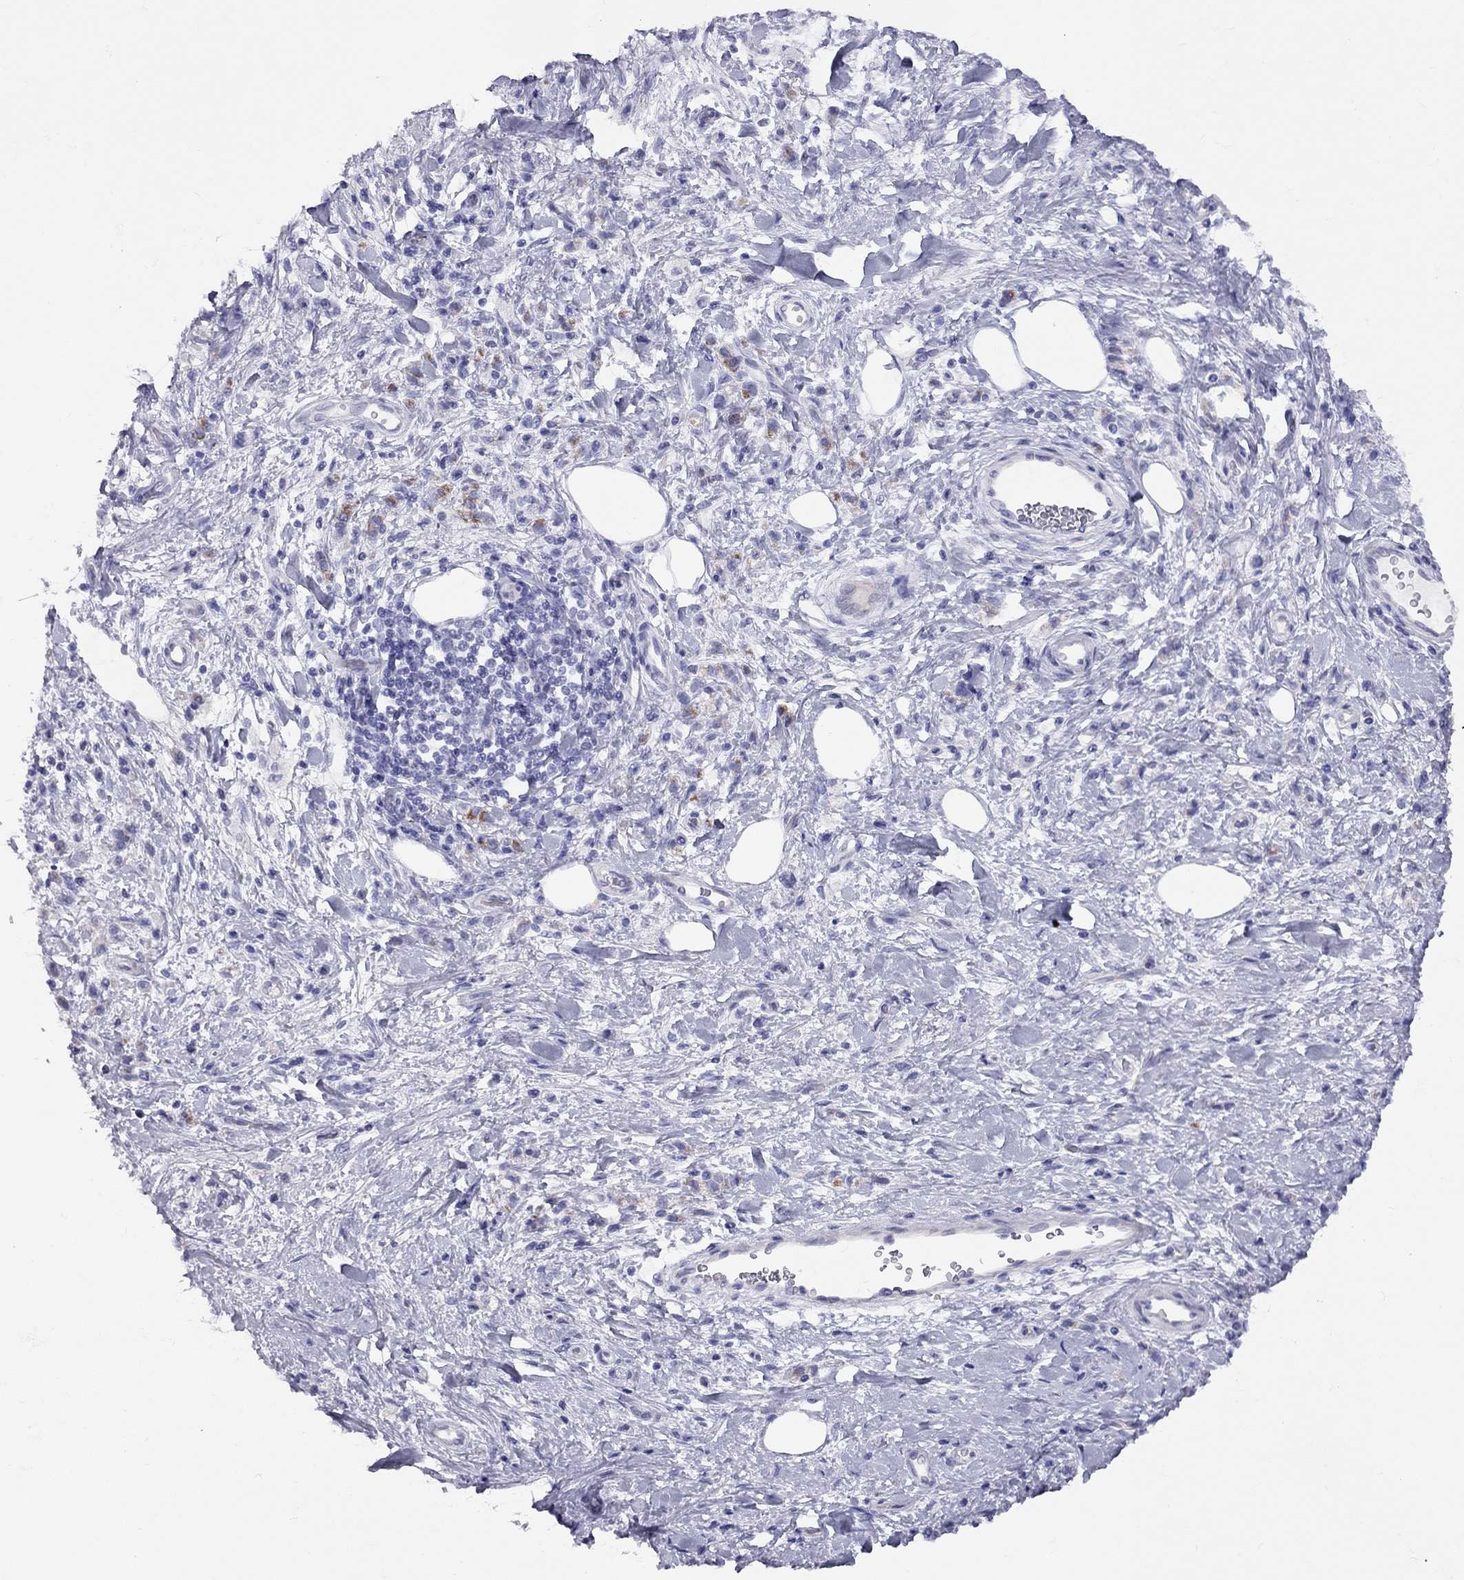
{"staining": {"intensity": "negative", "quantity": "none", "location": "none"}, "tissue": "stomach cancer", "cell_type": "Tumor cells", "image_type": "cancer", "snomed": [{"axis": "morphology", "description": "Adenocarcinoma, NOS"}, {"axis": "topography", "description": "Stomach"}], "caption": "DAB (3,3'-diaminobenzidine) immunohistochemical staining of human stomach cancer (adenocarcinoma) shows no significant positivity in tumor cells.", "gene": "FSCN3", "patient": {"sex": "male", "age": 77}}